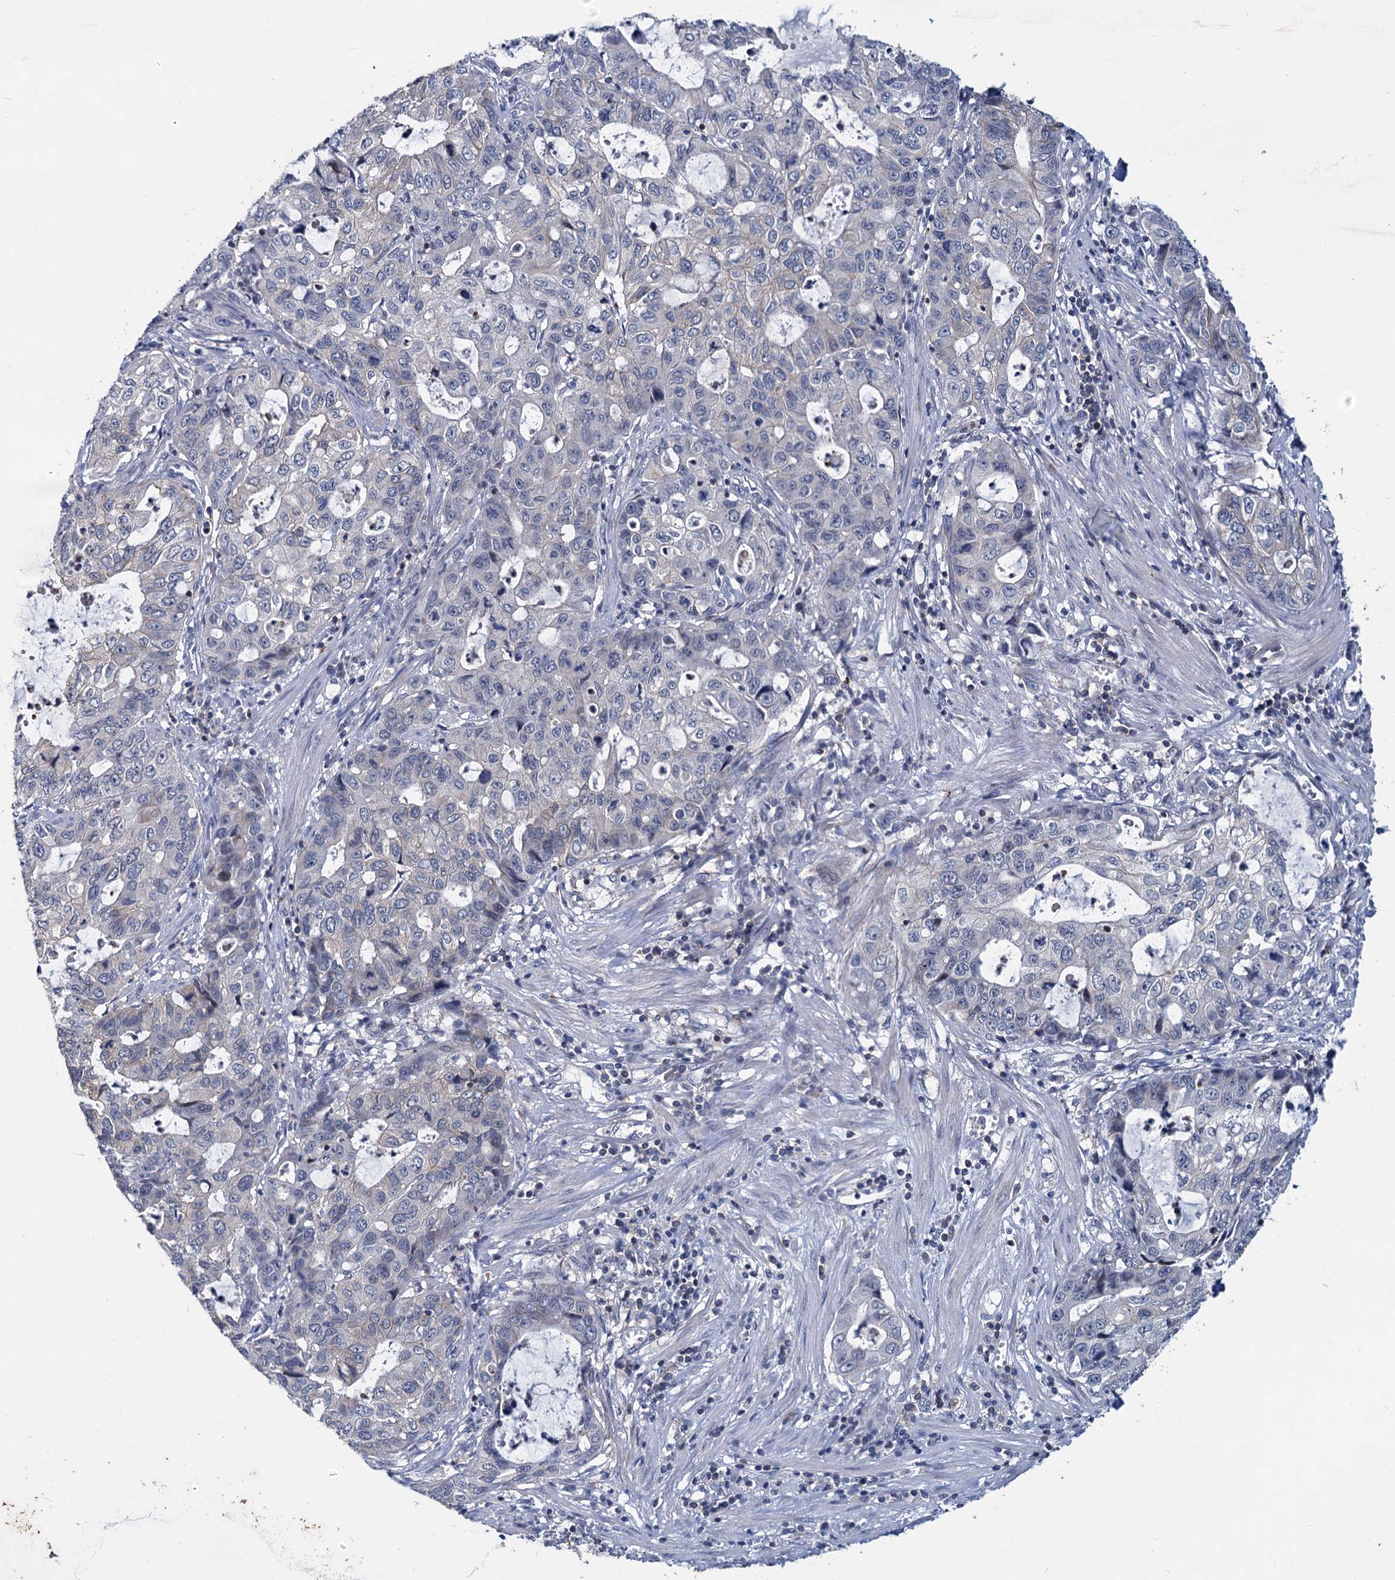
{"staining": {"intensity": "negative", "quantity": "none", "location": "none"}, "tissue": "stomach cancer", "cell_type": "Tumor cells", "image_type": "cancer", "snomed": [{"axis": "morphology", "description": "Adenocarcinoma, NOS"}, {"axis": "topography", "description": "Stomach, upper"}], "caption": "Immunohistochemistry (IHC) photomicrograph of human adenocarcinoma (stomach) stained for a protein (brown), which shows no staining in tumor cells.", "gene": "LRCH4", "patient": {"sex": "female", "age": 52}}